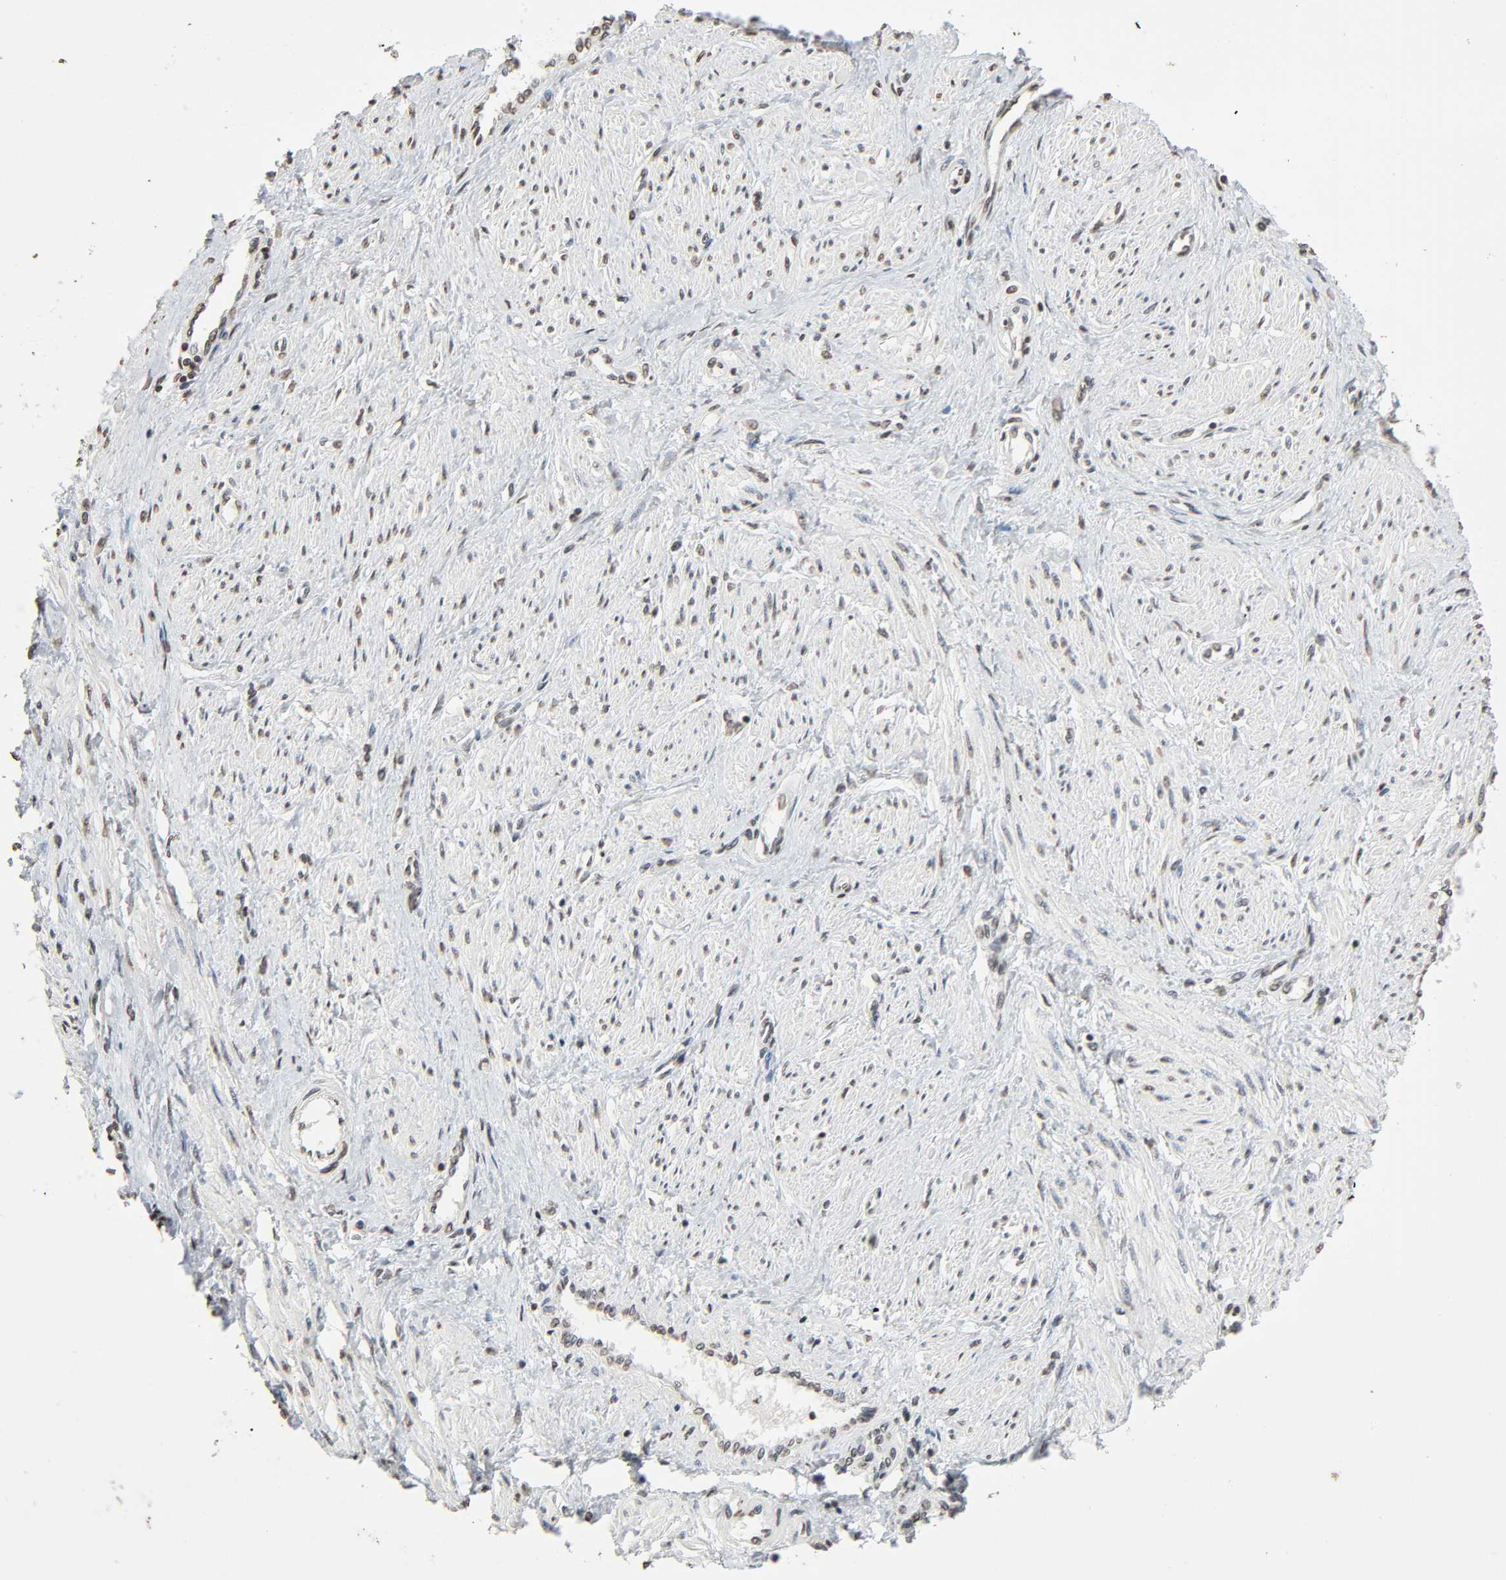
{"staining": {"intensity": "weak", "quantity": "25%-75%", "location": "nuclear"}, "tissue": "smooth muscle", "cell_type": "Smooth muscle cells", "image_type": "normal", "snomed": [{"axis": "morphology", "description": "Normal tissue, NOS"}, {"axis": "topography", "description": "Smooth muscle"}, {"axis": "topography", "description": "Uterus"}], "caption": "Immunohistochemistry (IHC) staining of unremarkable smooth muscle, which demonstrates low levels of weak nuclear staining in approximately 25%-75% of smooth muscle cells indicating weak nuclear protein expression. The staining was performed using DAB (3,3'-diaminobenzidine) (brown) for protein detection and nuclei were counterstained in hematoxylin (blue).", "gene": "STK4", "patient": {"sex": "female", "age": 39}}